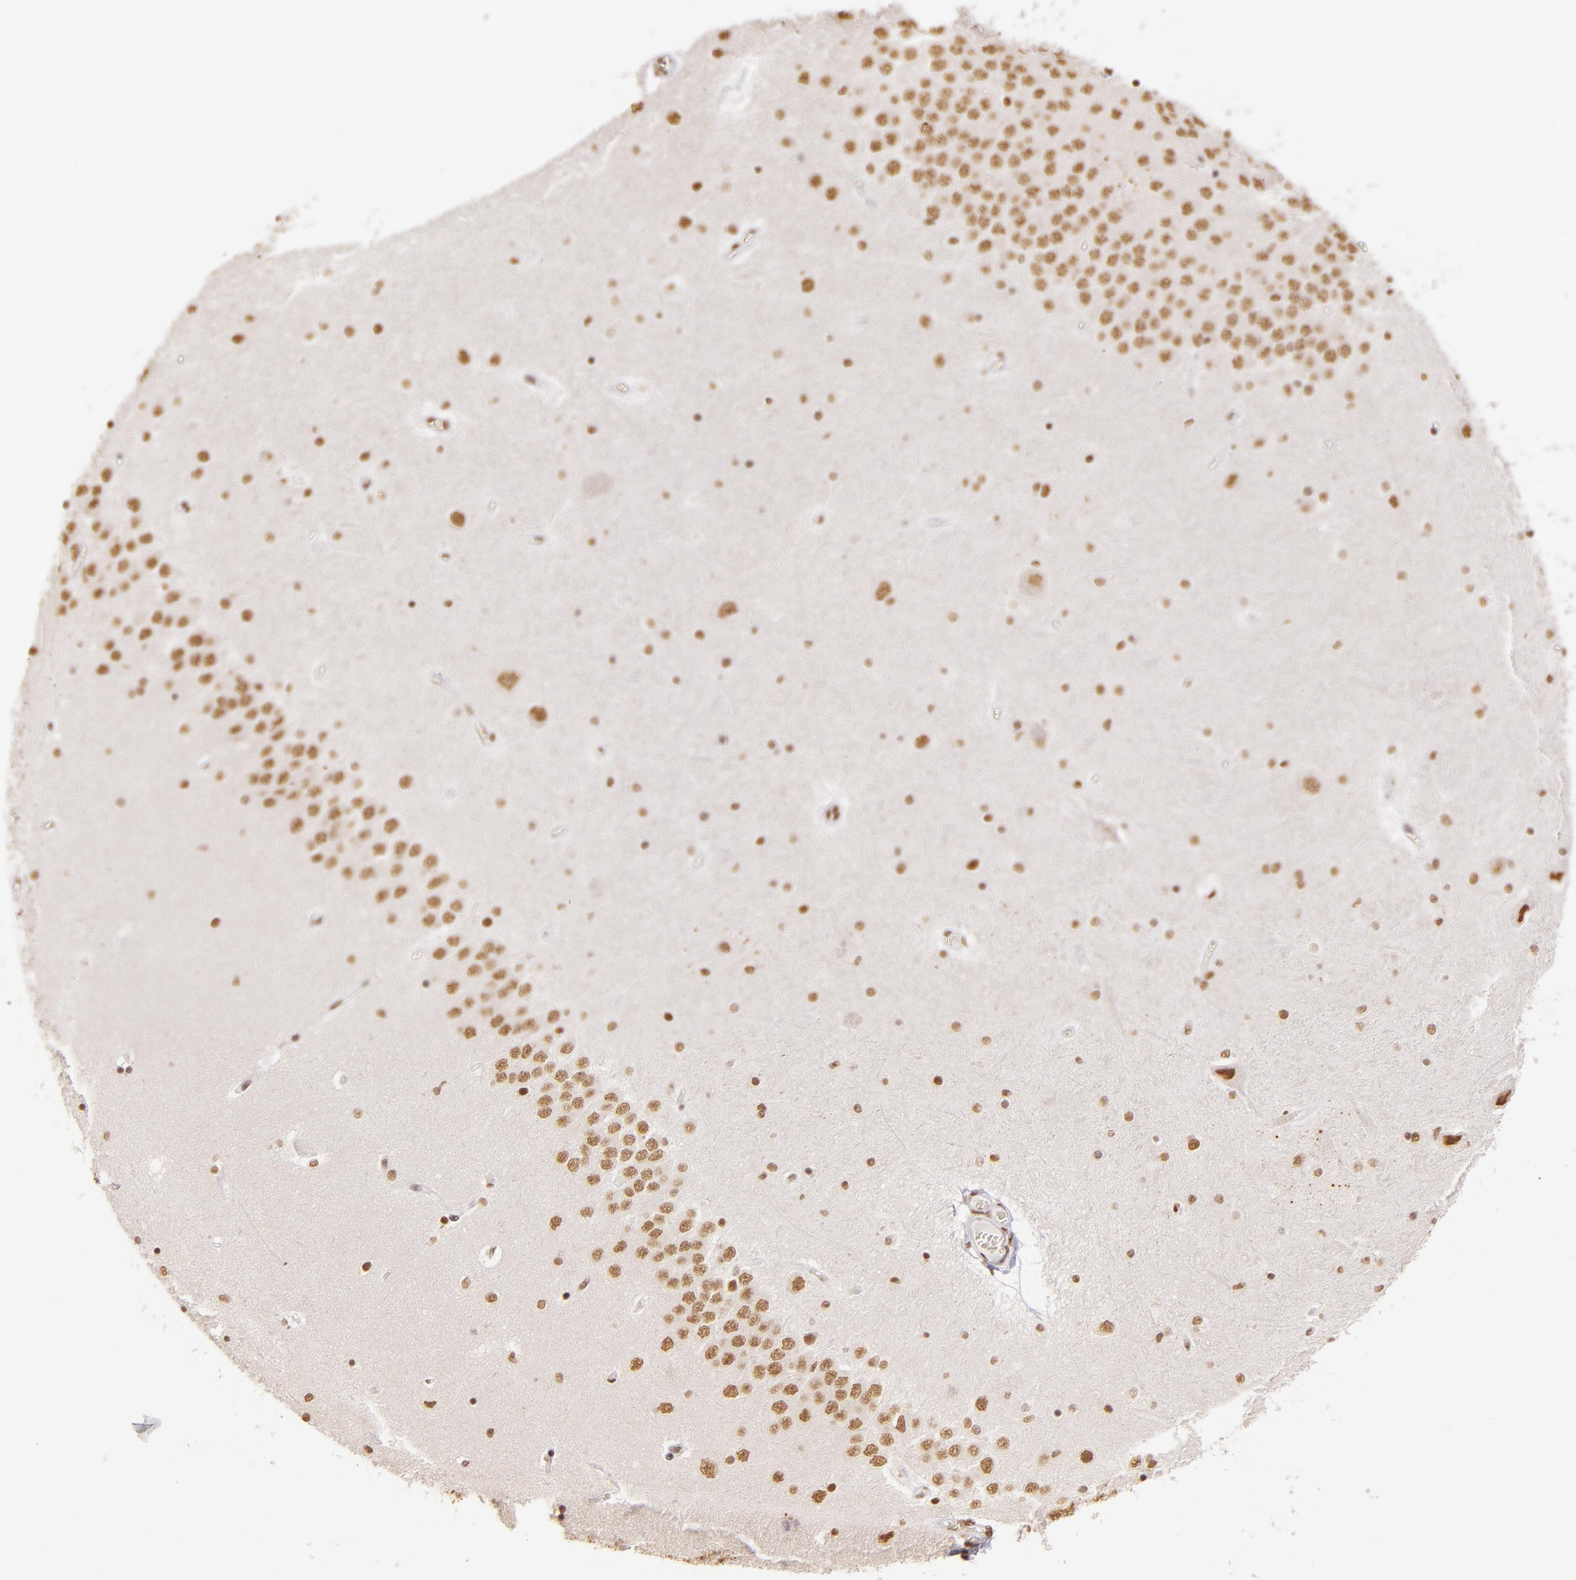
{"staining": {"intensity": "moderate", "quantity": ">75%", "location": "nuclear"}, "tissue": "hippocampus", "cell_type": "Glial cells", "image_type": "normal", "snomed": [{"axis": "morphology", "description": "Normal tissue, NOS"}, {"axis": "topography", "description": "Hippocampus"}], "caption": "The histopathology image reveals immunohistochemical staining of normal hippocampus. There is moderate nuclear expression is seen in about >75% of glial cells. Nuclei are stained in blue.", "gene": "PAPOLA", "patient": {"sex": "female", "age": 54}}